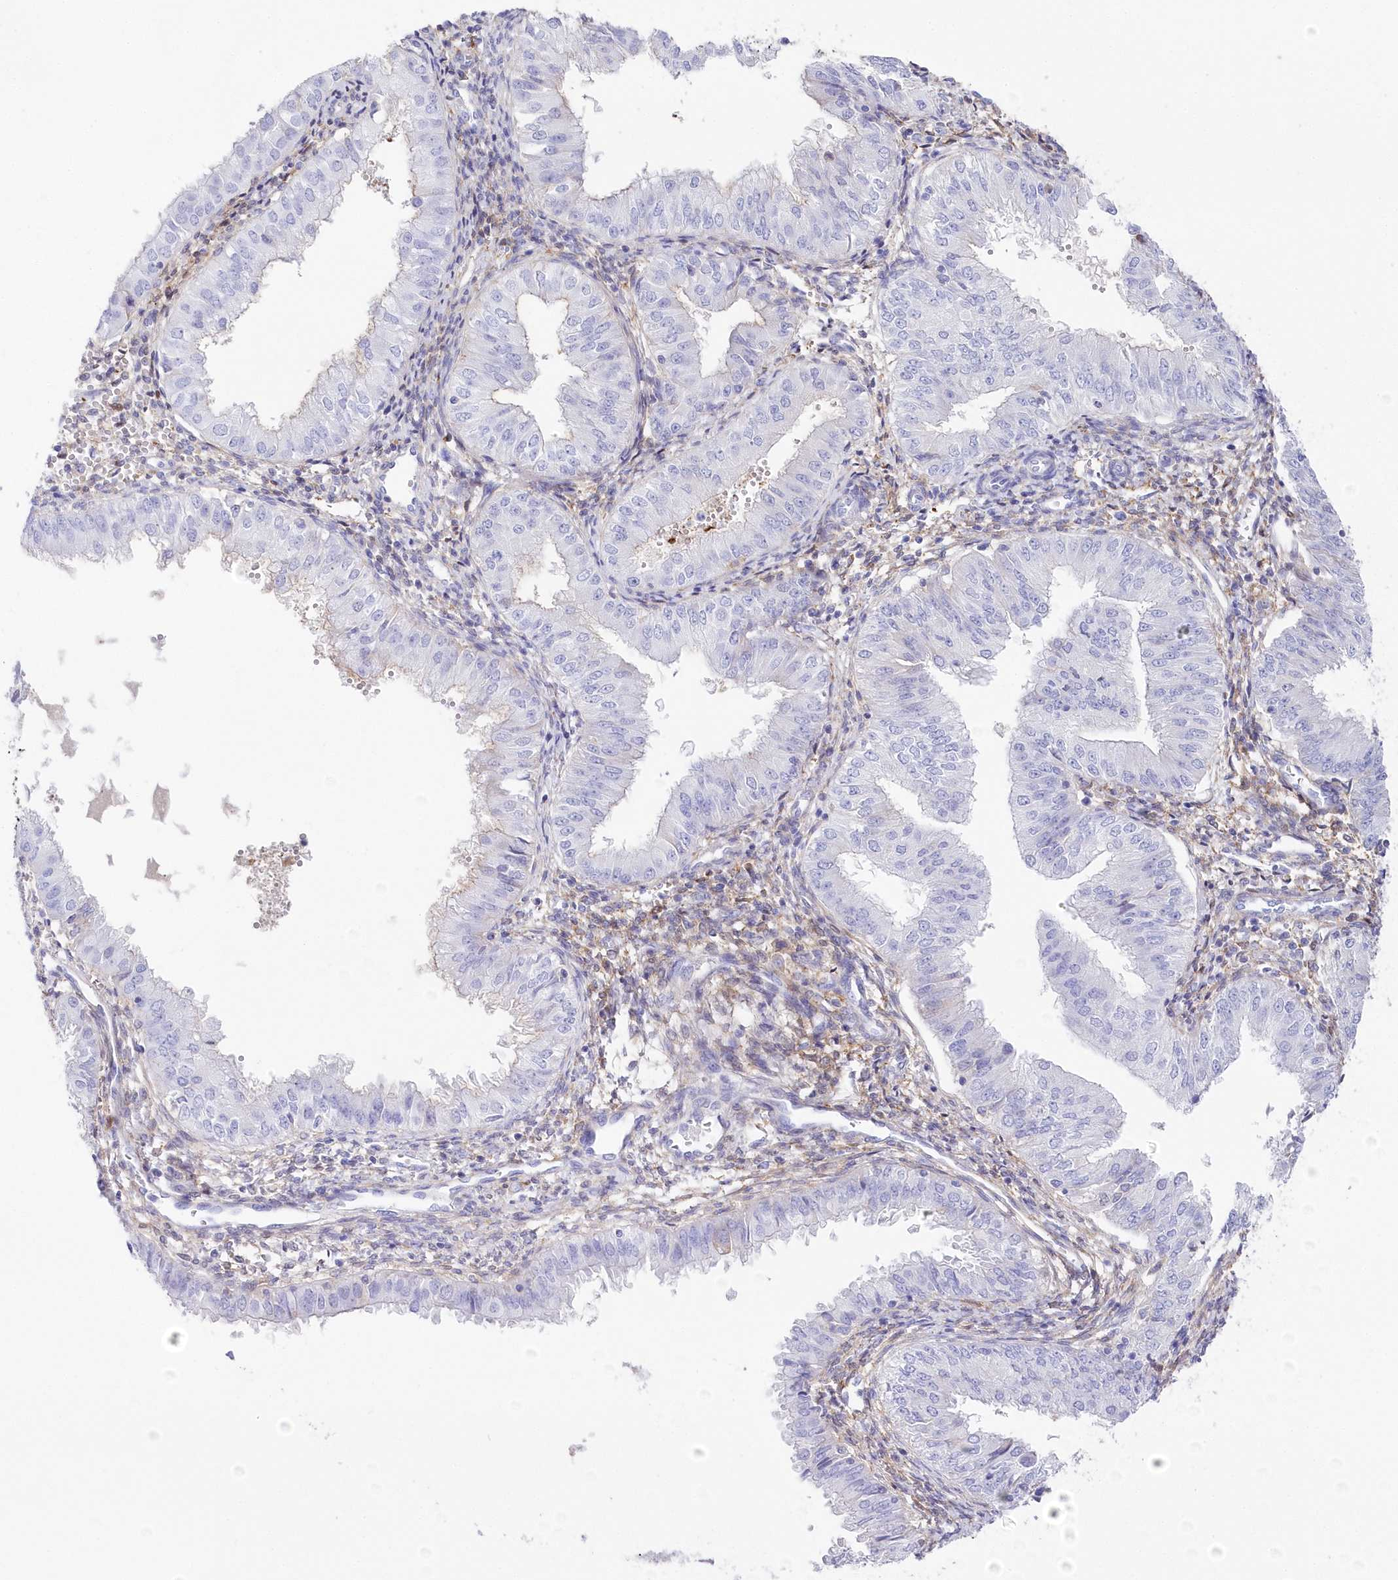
{"staining": {"intensity": "negative", "quantity": "none", "location": "none"}, "tissue": "endometrial cancer", "cell_type": "Tumor cells", "image_type": "cancer", "snomed": [{"axis": "morphology", "description": "Normal tissue, NOS"}, {"axis": "morphology", "description": "Adenocarcinoma, NOS"}, {"axis": "topography", "description": "Endometrium"}], "caption": "Immunohistochemical staining of adenocarcinoma (endometrial) displays no significant staining in tumor cells.", "gene": "DNAJC19", "patient": {"sex": "female", "age": 53}}